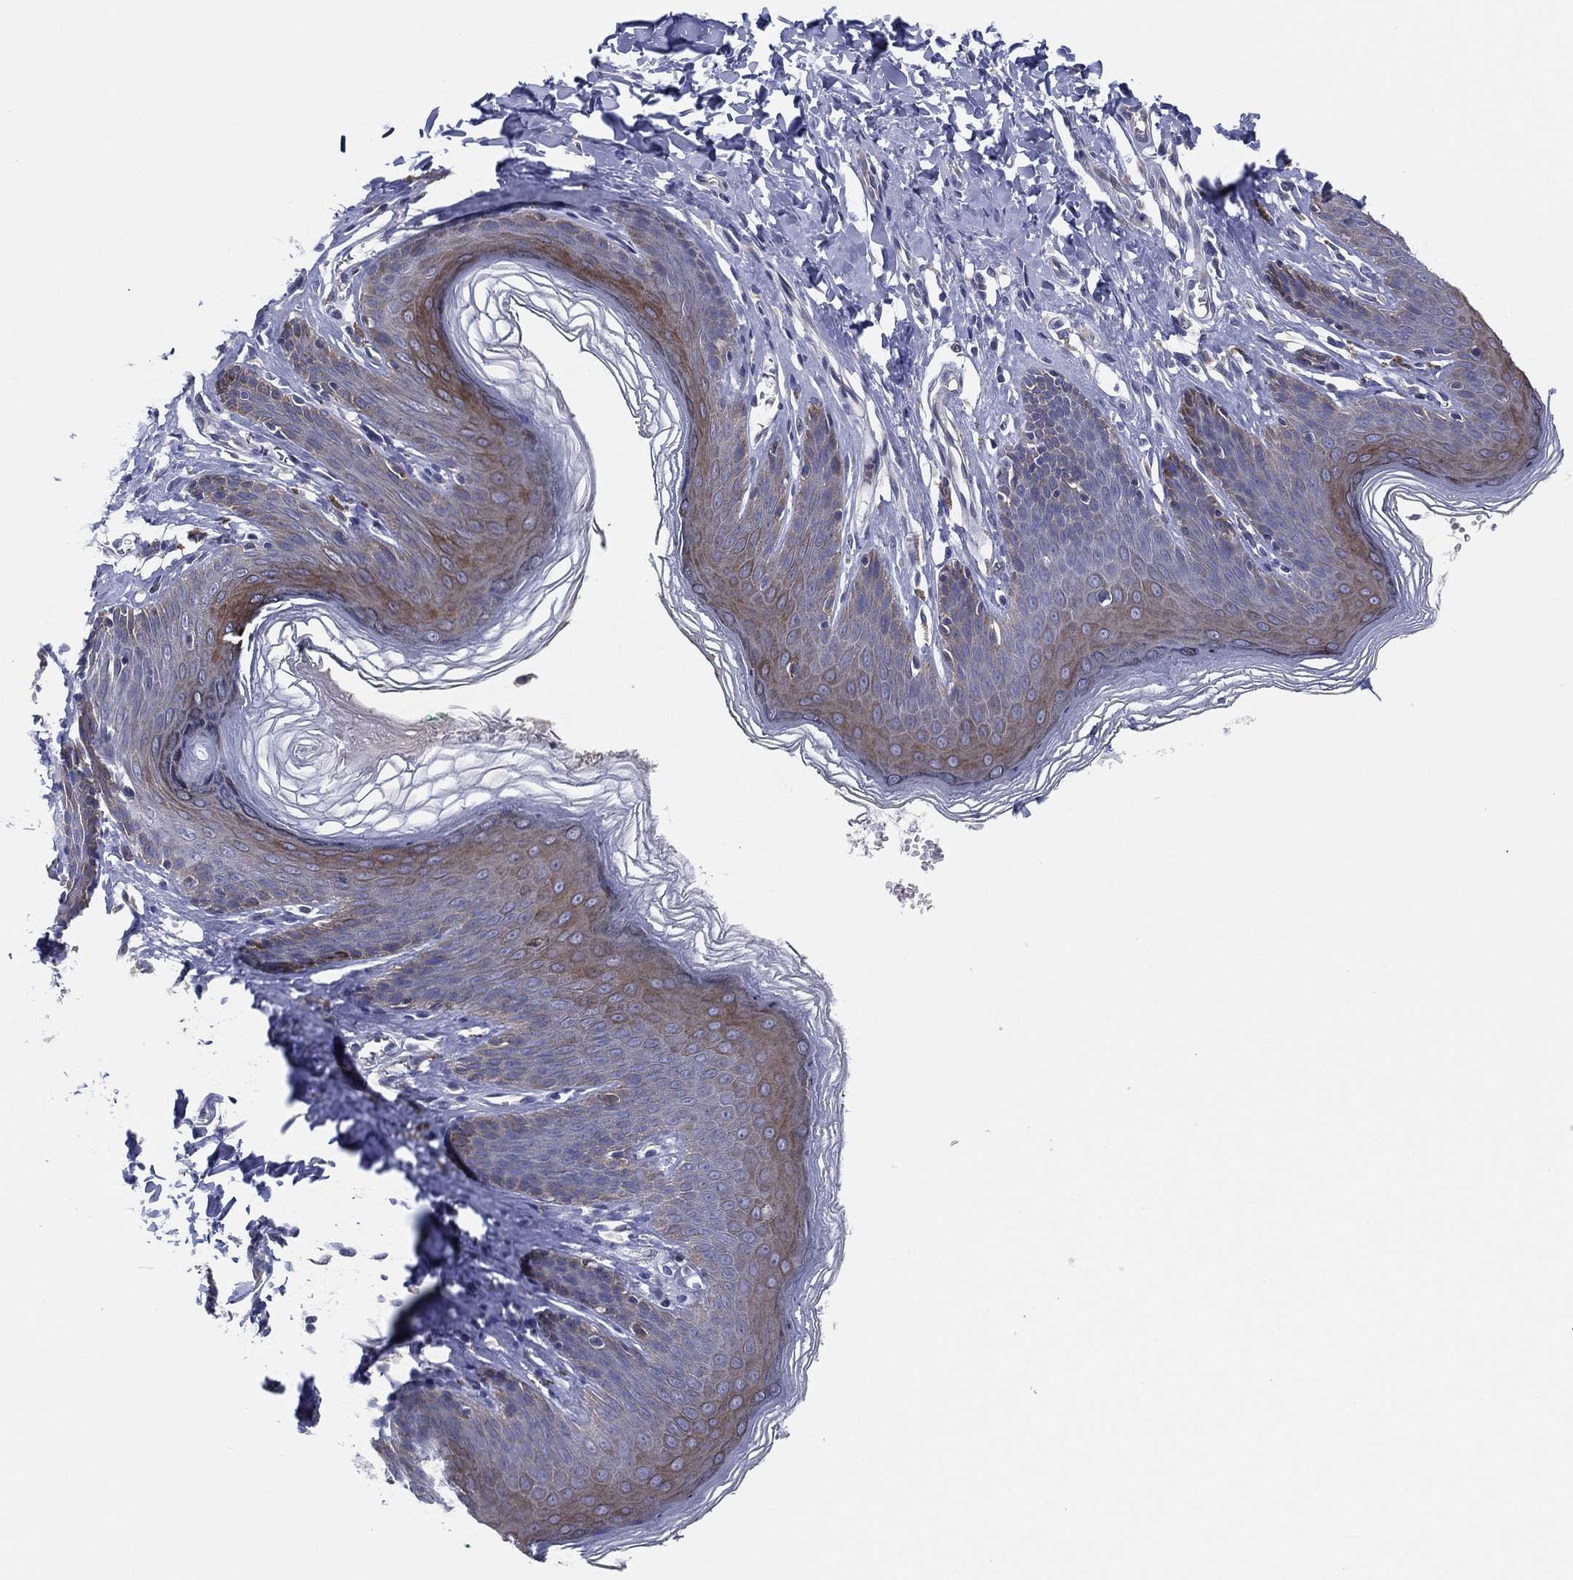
{"staining": {"intensity": "moderate", "quantity": "<25%", "location": "cytoplasmic/membranous"}, "tissue": "skin", "cell_type": "Epidermal cells", "image_type": "normal", "snomed": [{"axis": "morphology", "description": "Normal tissue, NOS"}, {"axis": "topography", "description": "Vulva"}, {"axis": "topography", "description": "Peripheral nerve tissue"}], "caption": "Moderate cytoplasmic/membranous protein expression is identified in about <25% of epidermal cells in skin.", "gene": "HEATR4", "patient": {"sex": "female", "age": 66}}